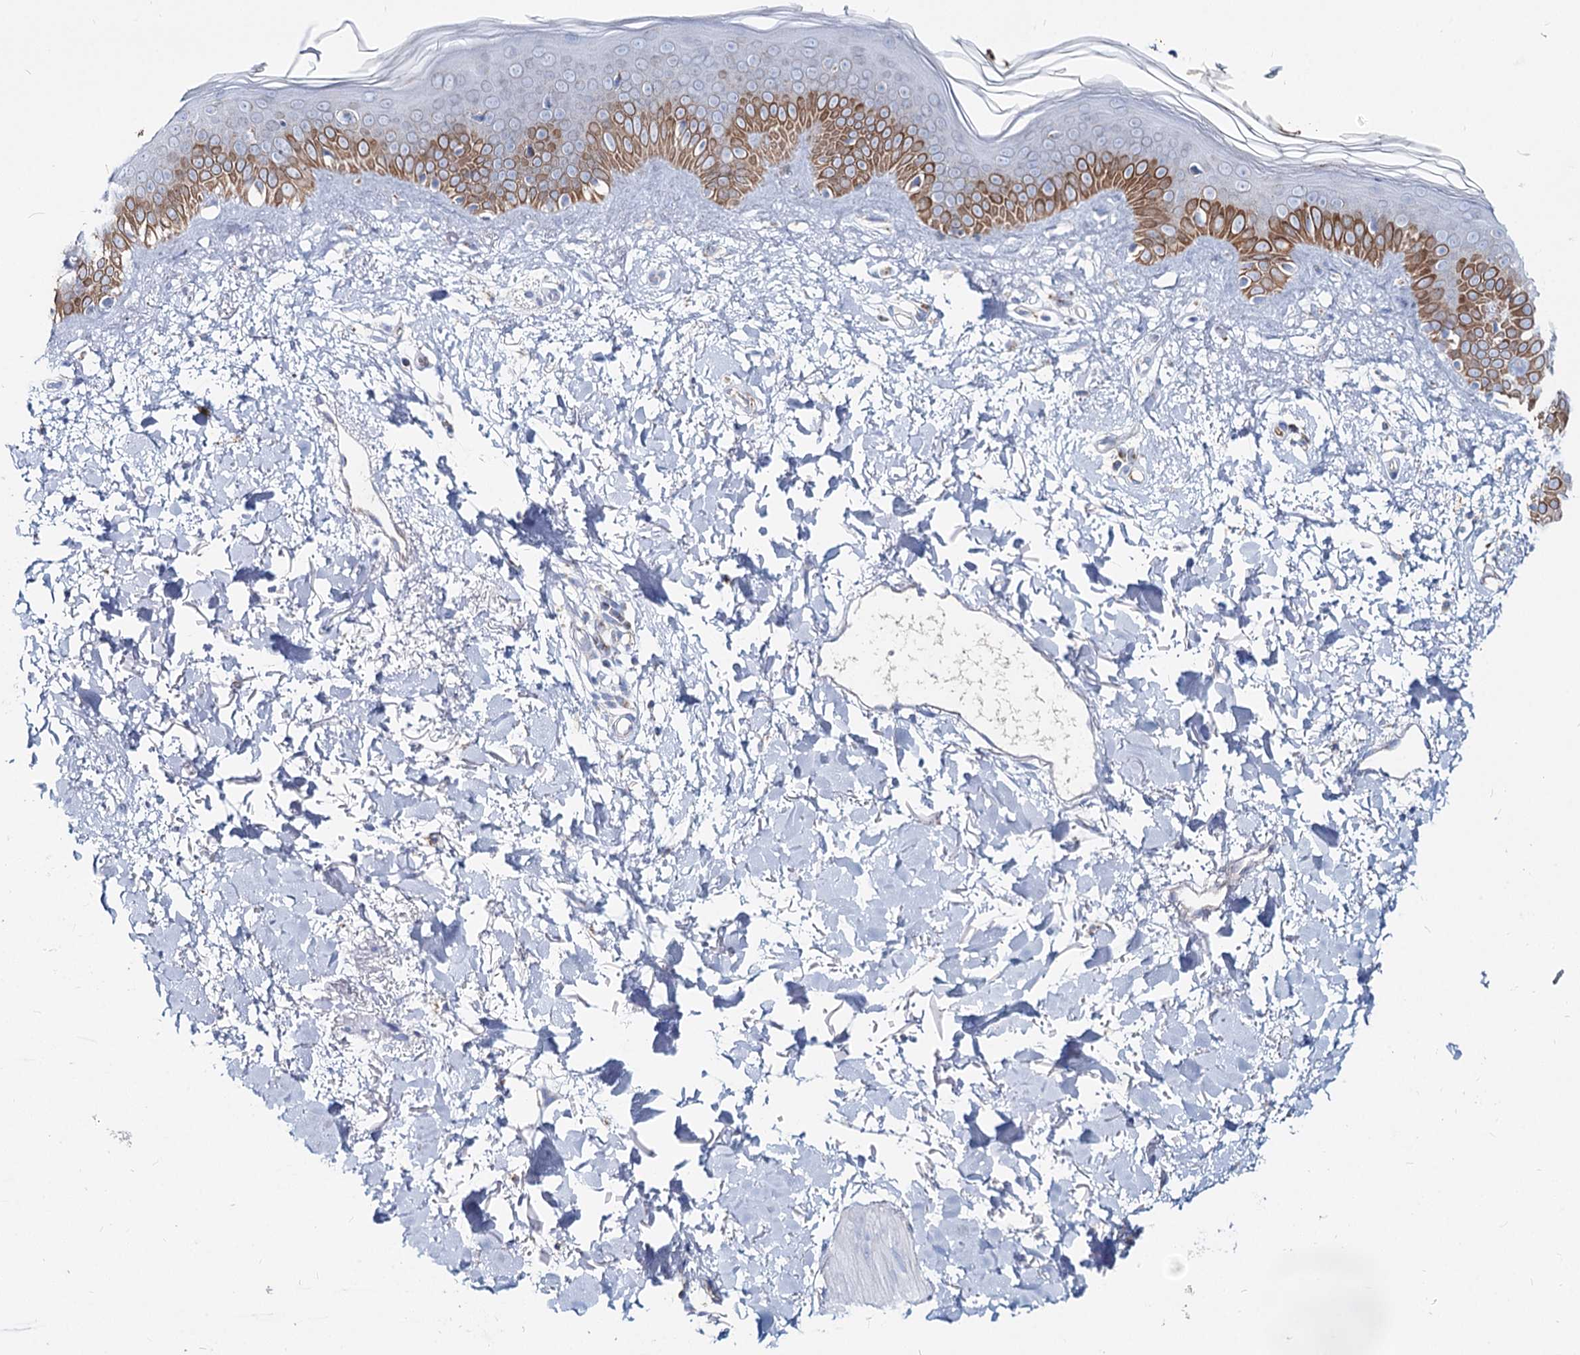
{"staining": {"intensity": "weak", "quantity": "25%-75%", "location": "cytoplasmic/membranous"}, "tissue": "skin", "cell_type": "Fibroblasts", "image_type": "normal", "snomed": [{"axis": "morphology", "description": "Normal tissue, NOS"}, {"axis": "topography", "description": "Skin"}], "caption": "Protein staining of unremarkable skin displays weak cytoplasmic/membranous expression in about 25%-75% of fibroblasts.", "gene": "MCCC2", "patient": {"sex": "female", "age": 58}}